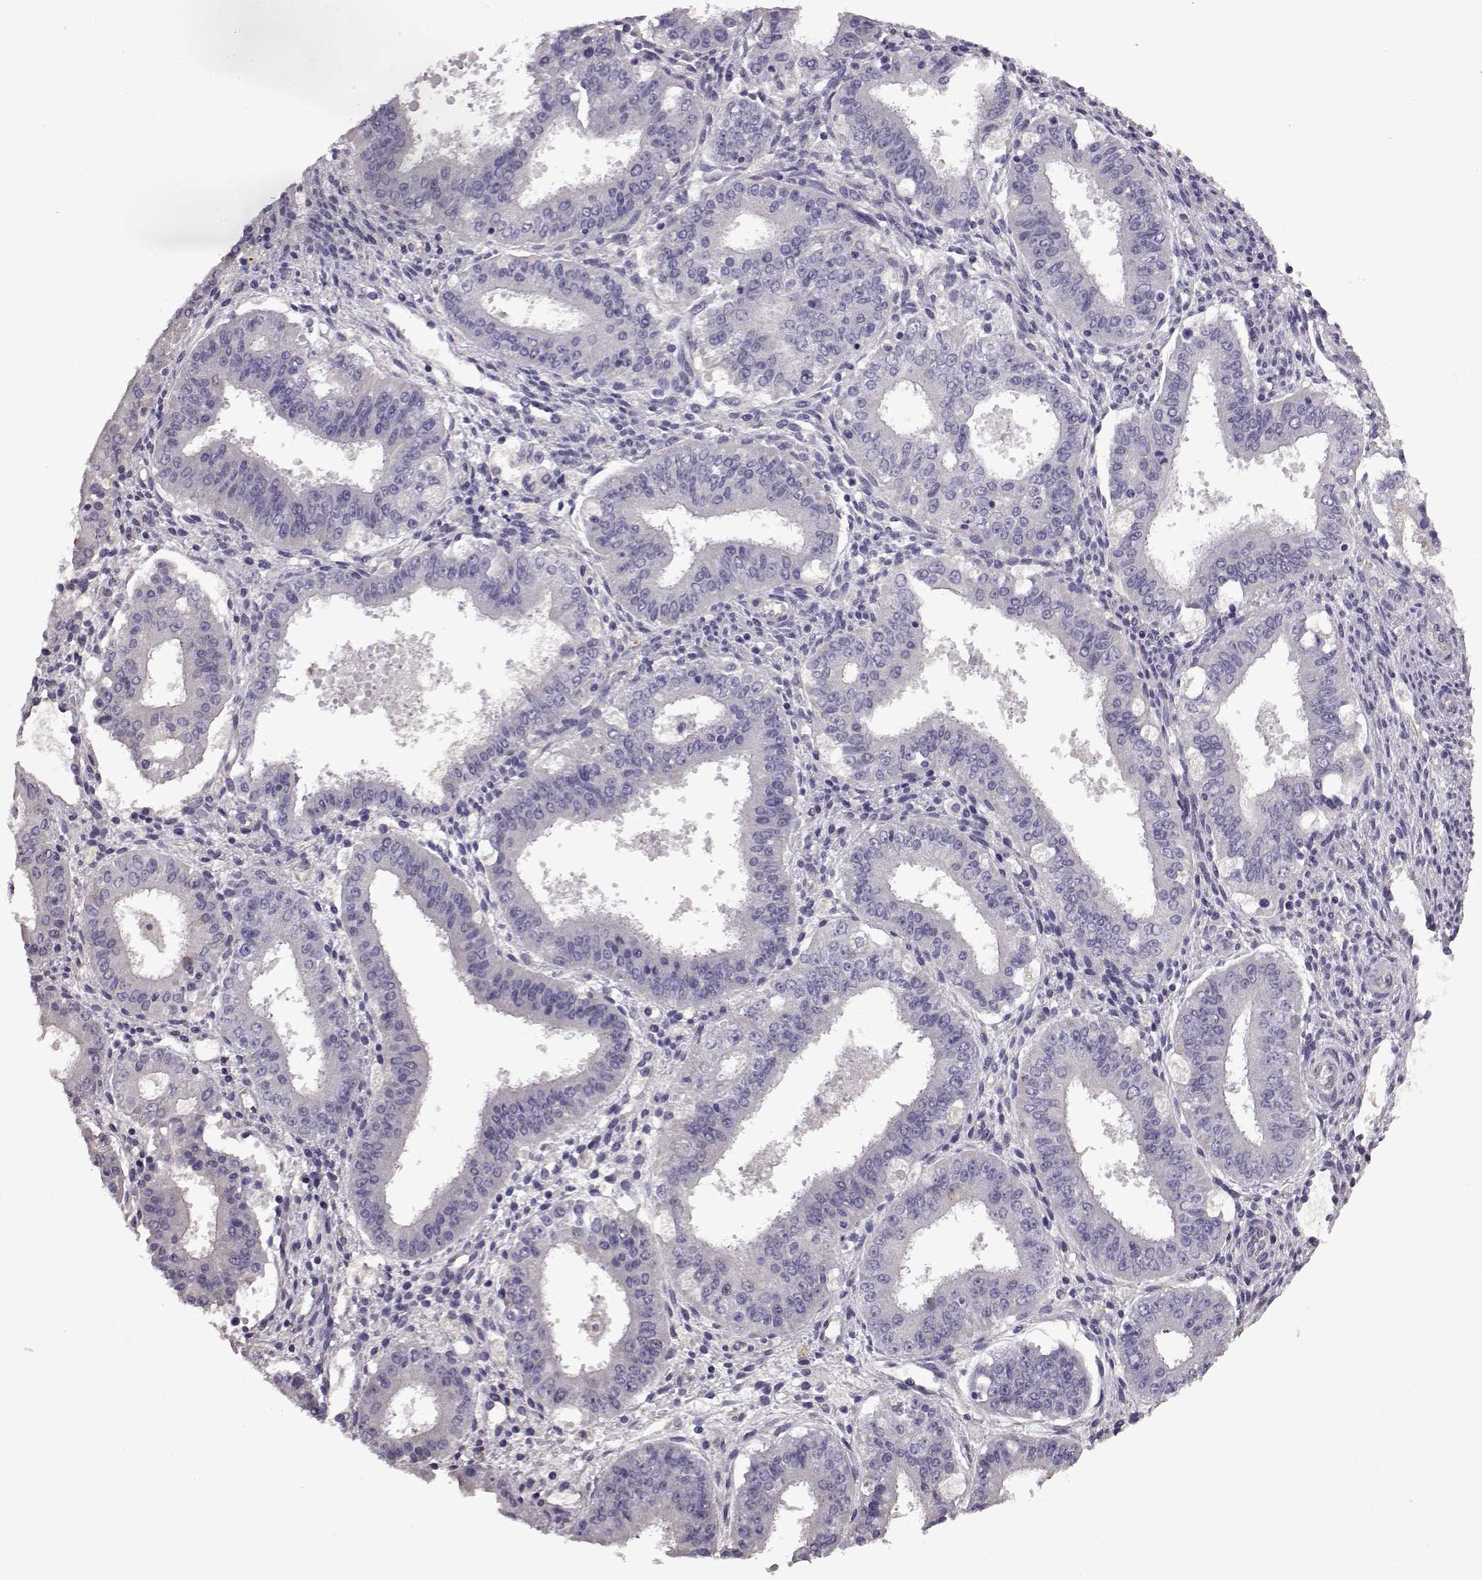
{"staining": {"intensity": "negative", "quantity": "none", "location": "none"}, "tissue": "ovarian cancer", "cell_type": "Tumor cells", "image_type": "cancer", "snomed": [{"axis": "morphology", "description": "Carcinoma, endometroid"}, {"axis": "topography", "description": "Ovary"}], "caption": "High magnification brightfield microscopy of ovarian endometroid carcinoma stained with DAB (brown) and counterstained with hematoxylin (blue): tumor cells show no significant staining. (IHC, brightfield microscopy, high magnification).", "gene": "EDDM3B", "patient": {"sex": "female", "age": 42}}